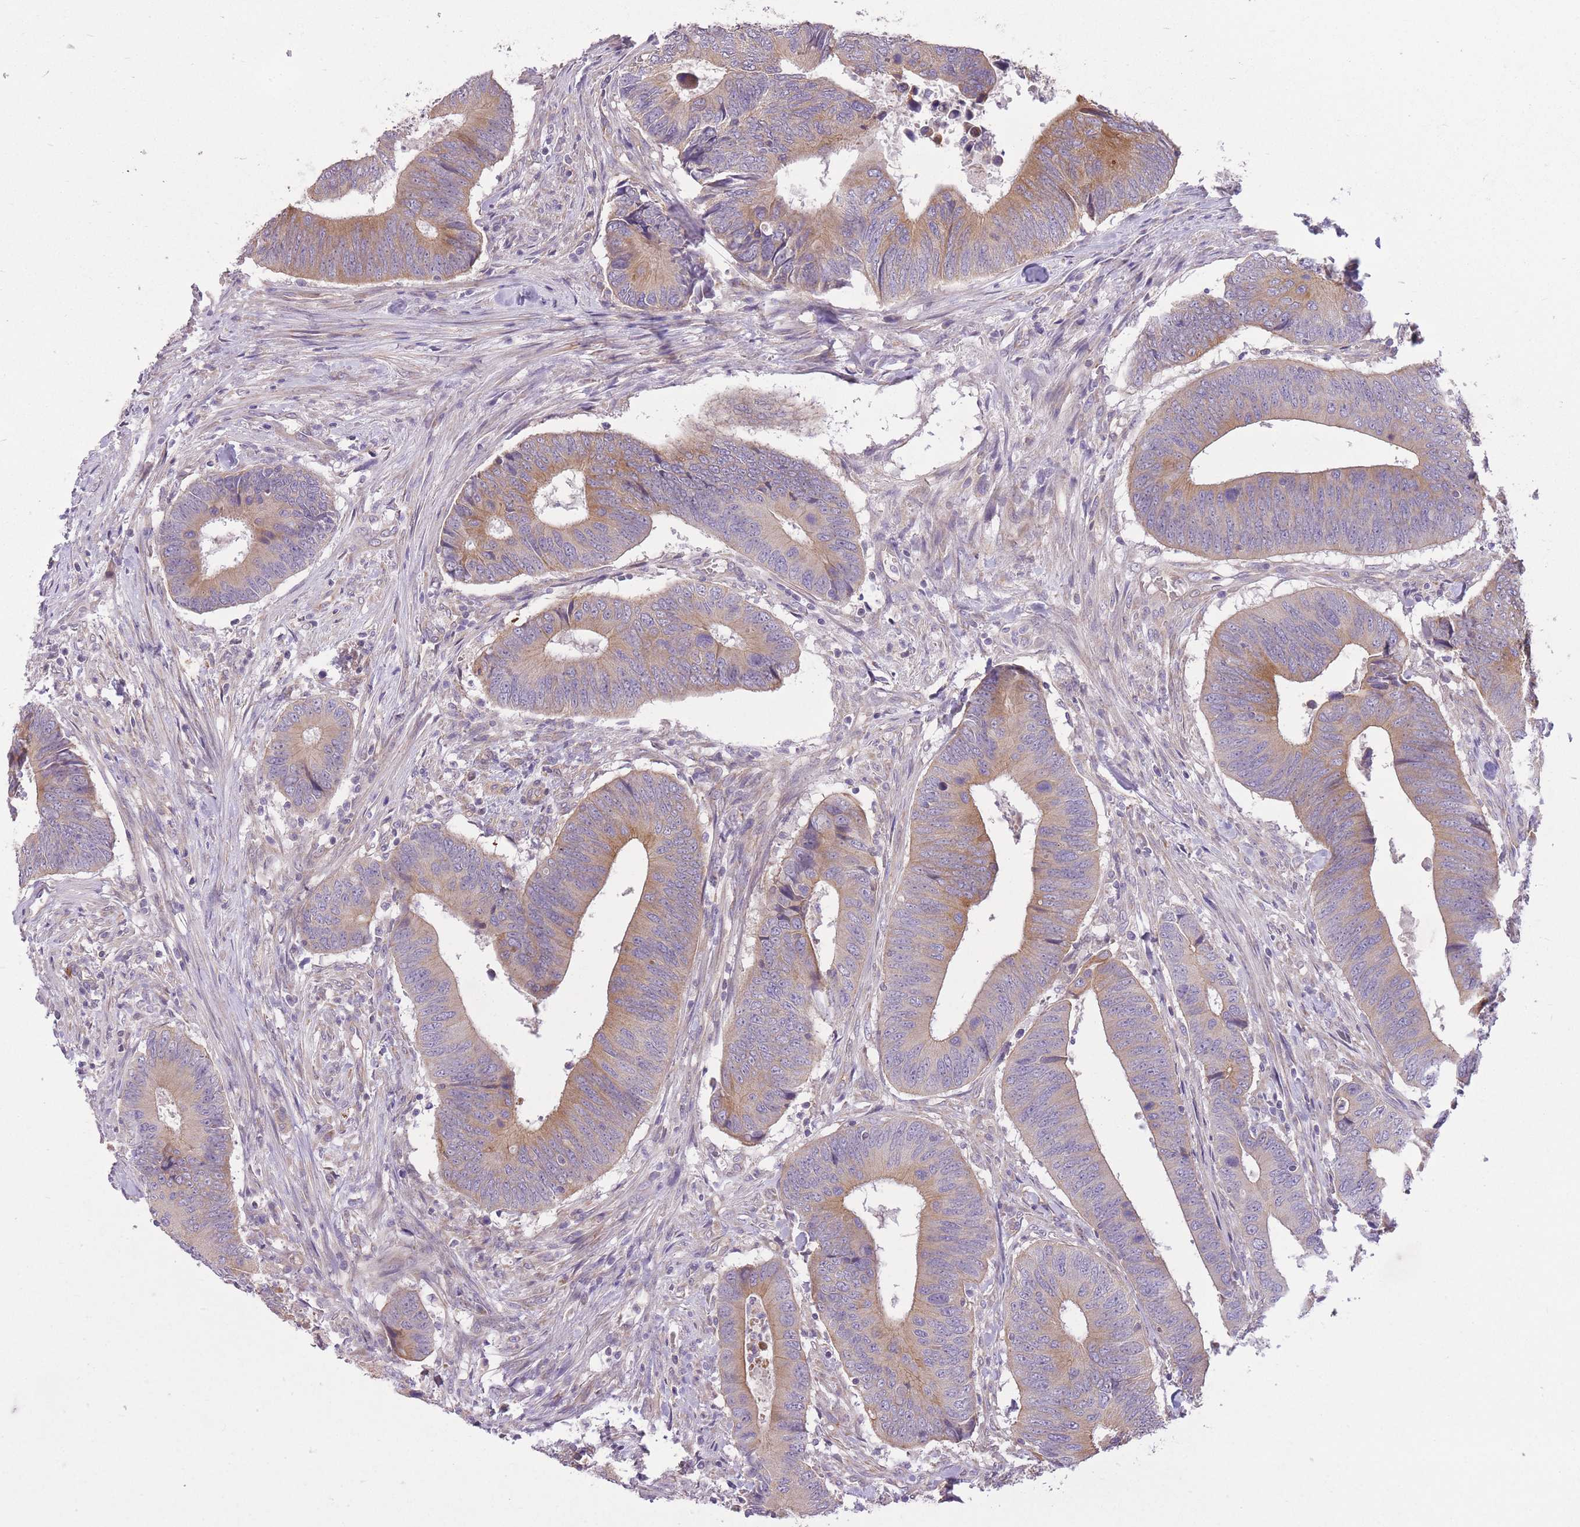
{"staining": {"intensity": "moderate", "quantity": "25%-75%", "location": "cytoplasmic/membranous"}, "tissue": "colorectal cancer", "cell_type": "Tumor cells", "image_type": "cancer", "snomed": [{"axis": "morphology", "description": "Adenocarcinoma, NOS"}, {"axis": "topography", "description": "Colon"}], "caption": "Tumor cells show medium levels of moderate cytoplasmic/membranous positivity in about 25%-75% of cells in human colorectal cancer.", "gene": "REV1", "patient": {"sex": "male", "age": 87}}